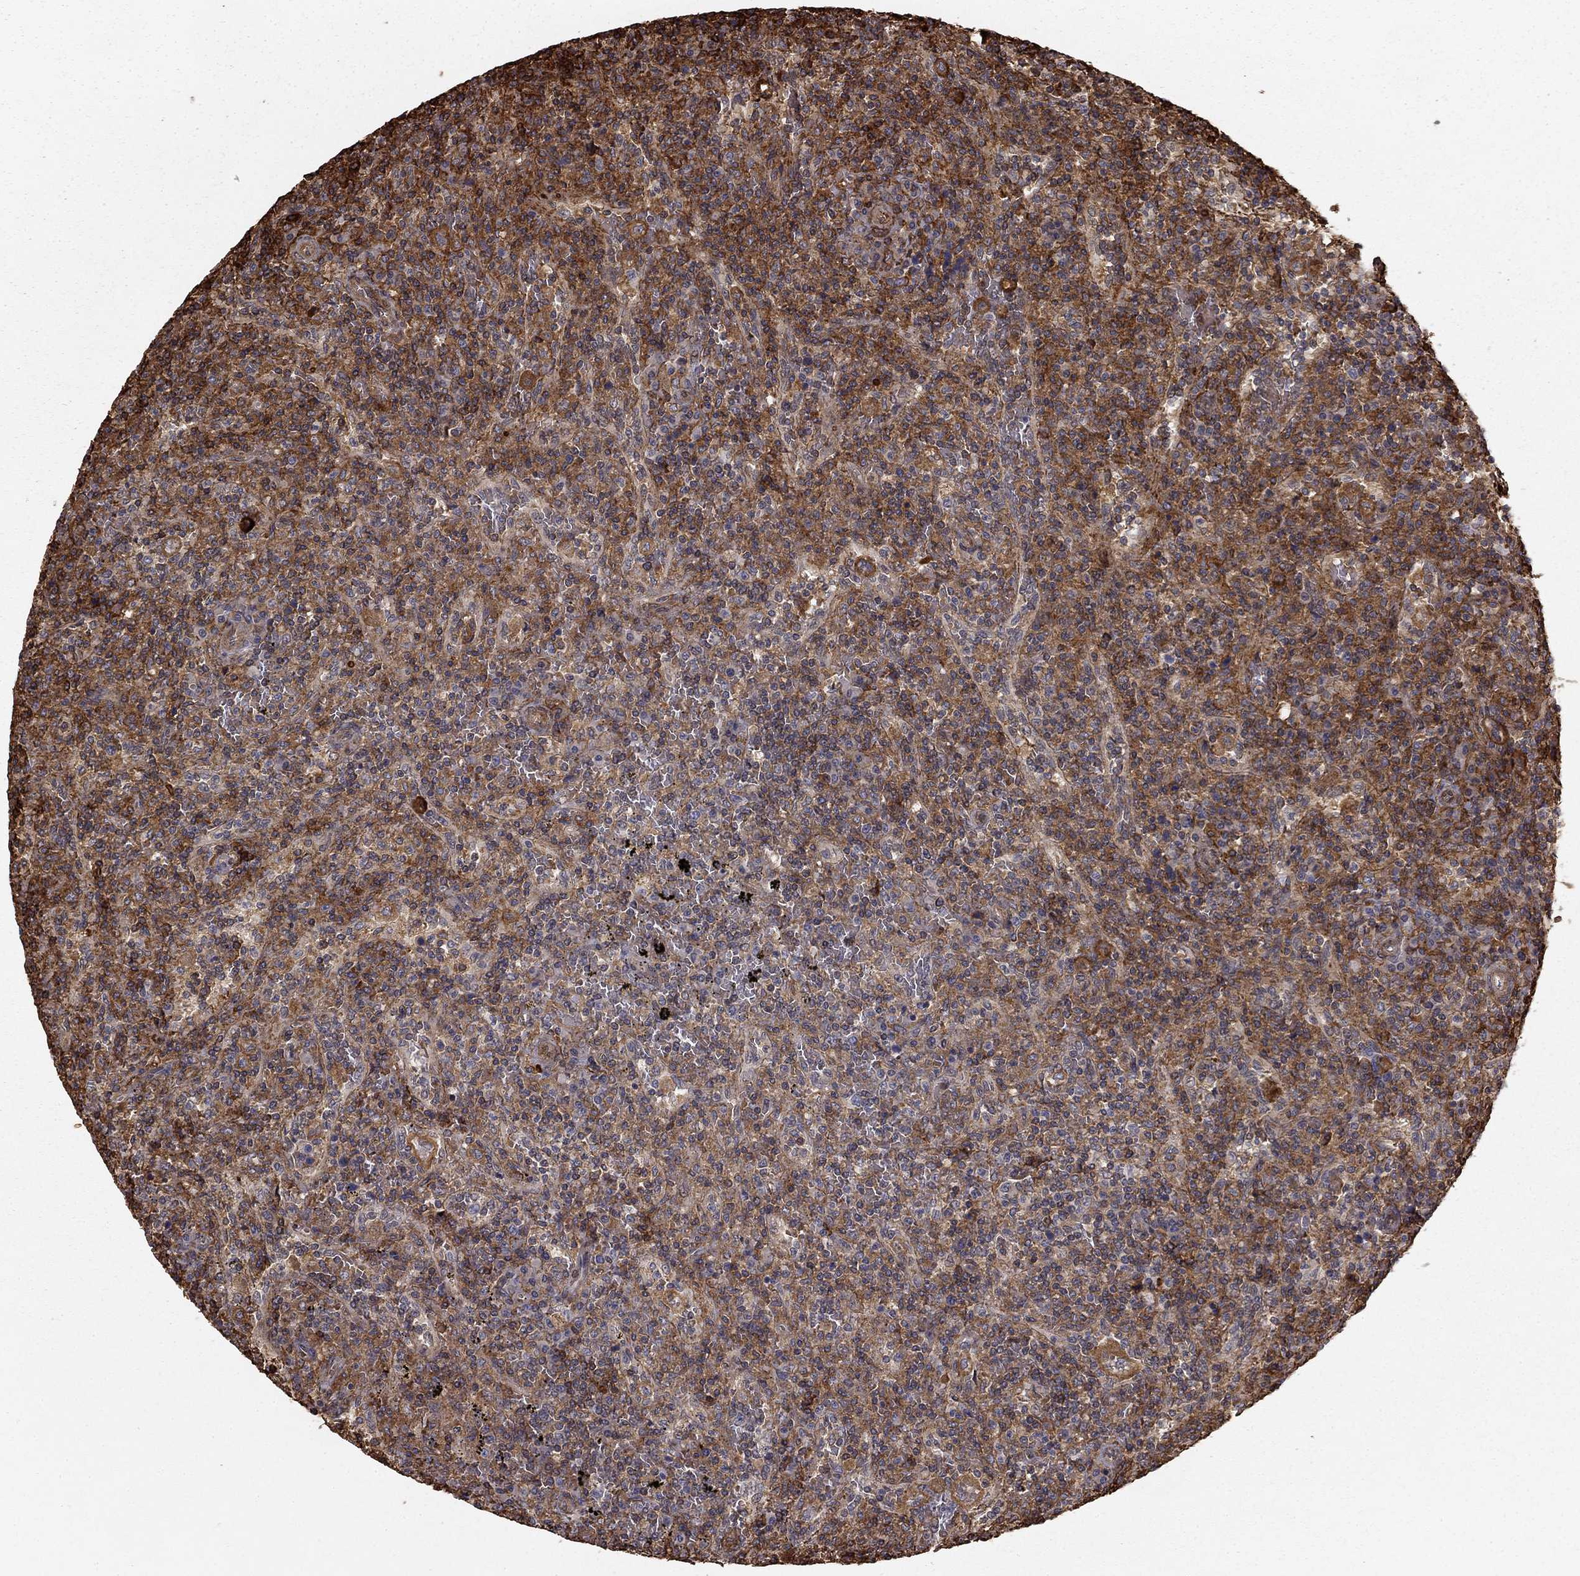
{"staining": {"intensity": "moderate", "quantity": "<25%", "location": "cytoplasmic/membranous"}, "tissue": "lymphoma", "cell_type": "Tumor cells", "image_type": "cancer", "snomed": [{"axis": "morphology", "description": "Malignant lymphoma, non-Hodgkin's type, Low grade"}, {"axis": "topography", "description": "Spleen"}], "caption": "Protein expression analysis of human lymphoma reveals moderate cytoplasmic/membranous positivity in approximately <25% of tumor cells. The protein of interest is stained brown, and the nuclei are stained in blue (DAB (3,3'-diaminobenzidine) IHC with brightfield microscopy, high magnification).", "gene": "HABP4", "patient": {"sex": "male", "age": 62}}